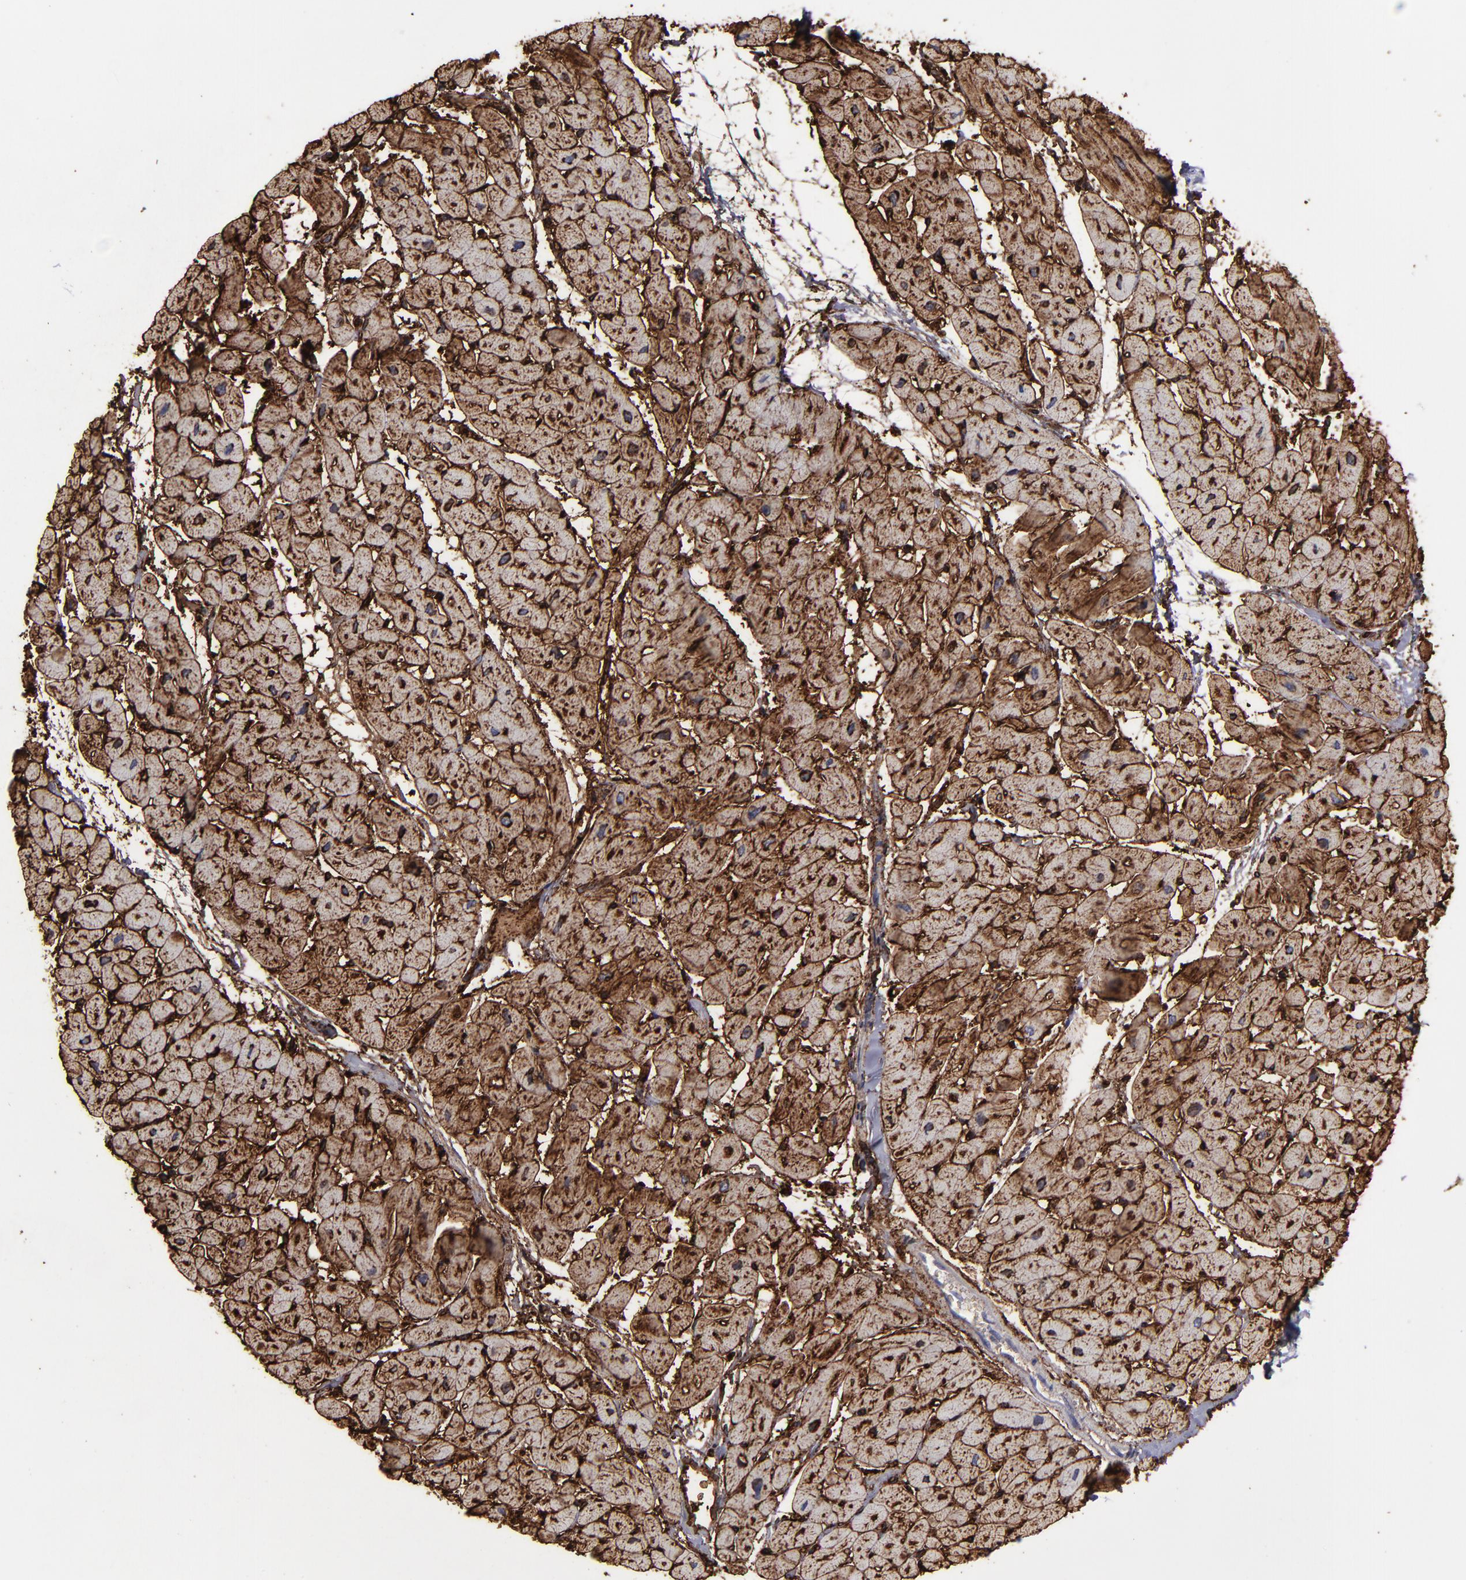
{"staining": {"intensity": "strong", "quantity": ">75%", "location": "cytoplasmic/membranous"}, "tissue": "heart muscle", "cell_type": "Cardiomyocytes", "image_type": "normal", "snomed": [{"axis": "morphology", "description": "Normal tissue, NOS"}, {"axis": "topography", "description": "Heart"}], "caption": "Heart muscle stained with a protein marker demonstrates strong staining in cardiomyocytes.", "gene": "CD36", "patient": {"sex": "male", "age": 45}}